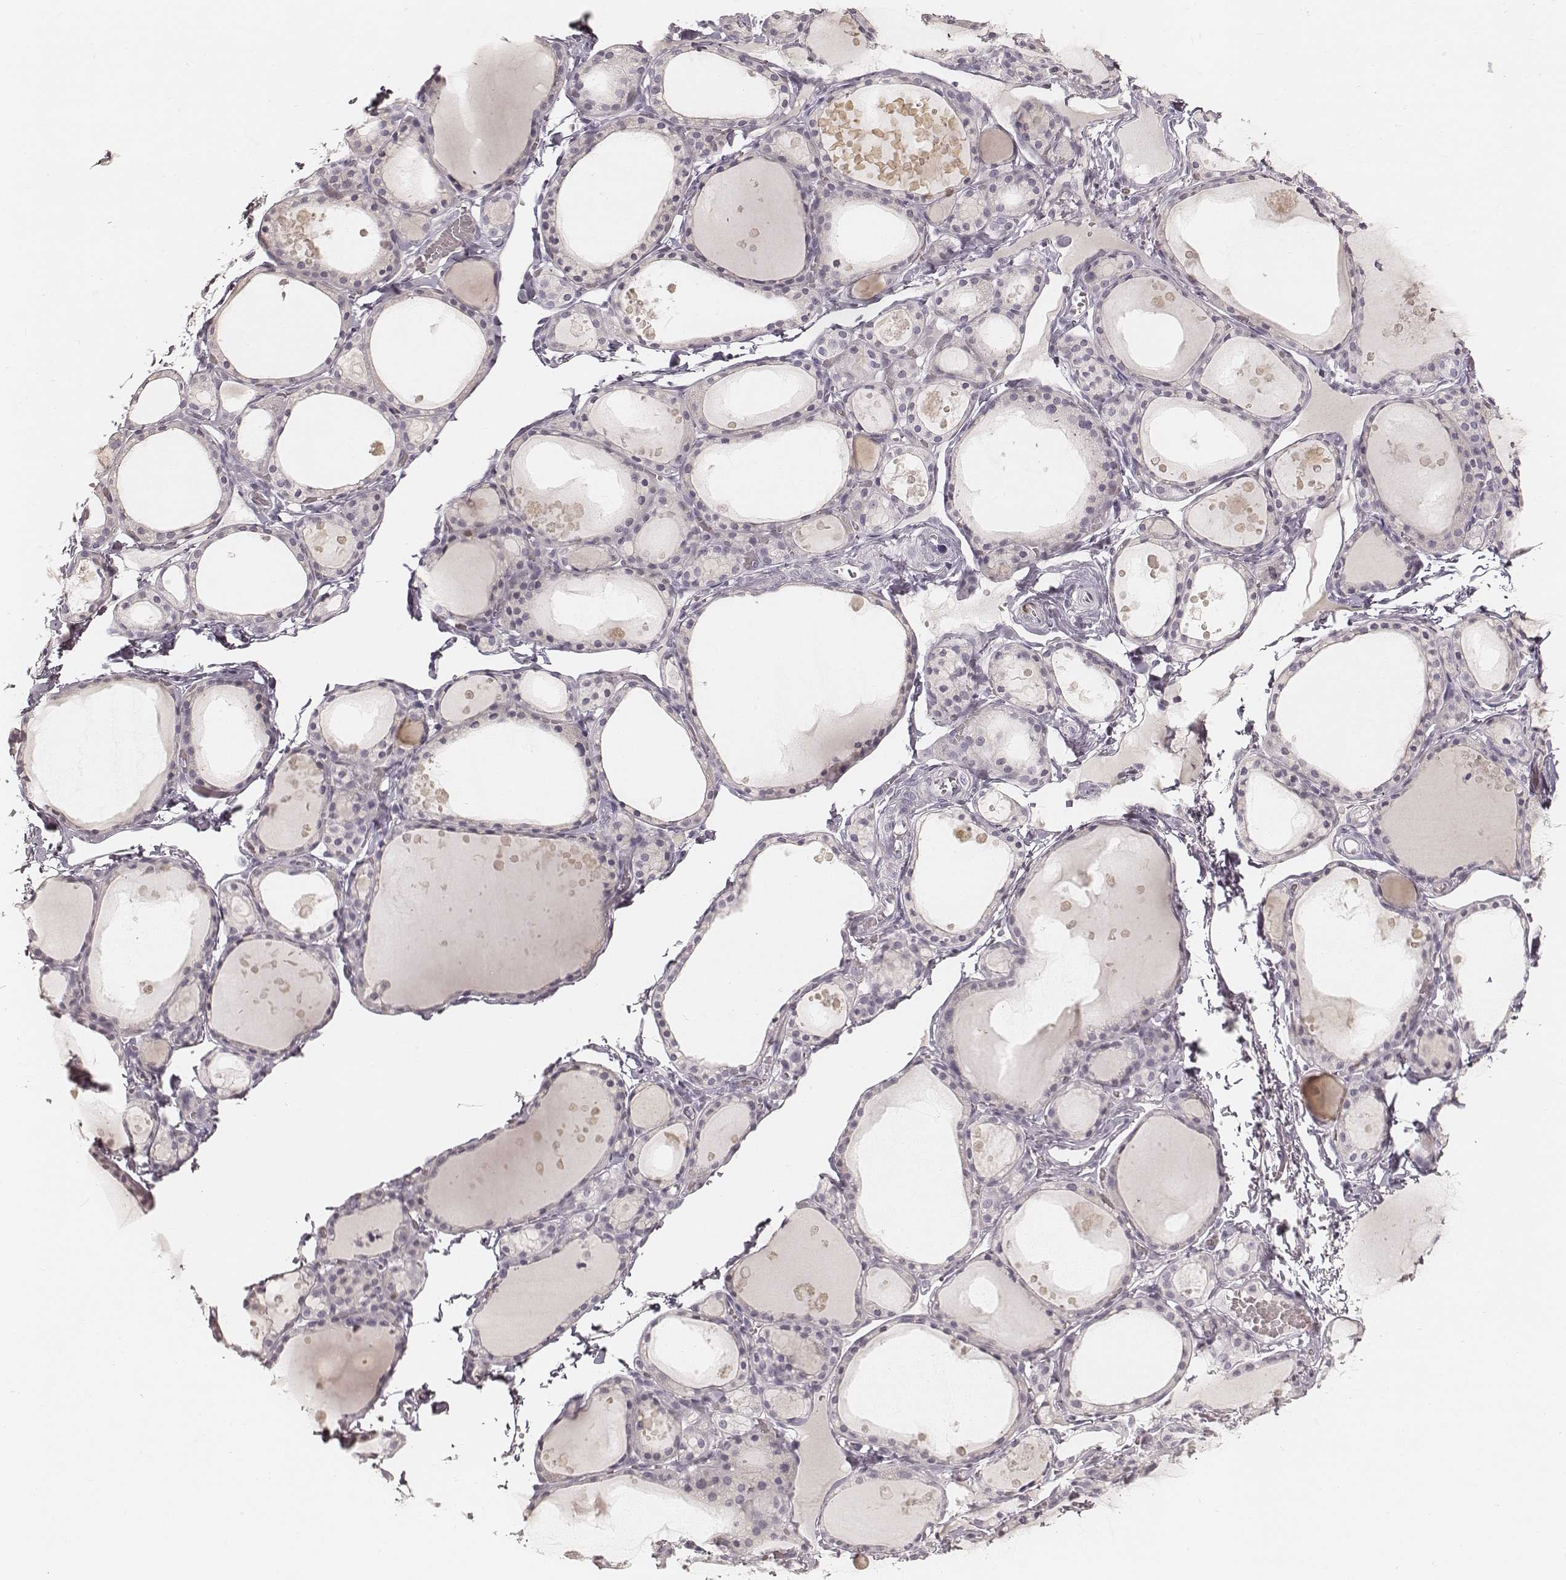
{"staining": {"intensity": "negative", "quantity": "none", "location": "none"}, "tissue": "thyroid gland", "cell_type": "Glandular cells", "image_type": "normal", "snomed": [{"axis": "morphology", "description": "Normal tissue, NOS"}, {"axis": "topography", "description": "Thyroid gland"}], "caption": "The IHC histopathology image has no significant positivity in glandular cells of thyroid gland. (DAB (3,3'-diaminobenzidine) IHC visualized using brightfield microscopy, high magnification).", "gene": "TEX37", "patient": {"sex": "male", "age": 68}}